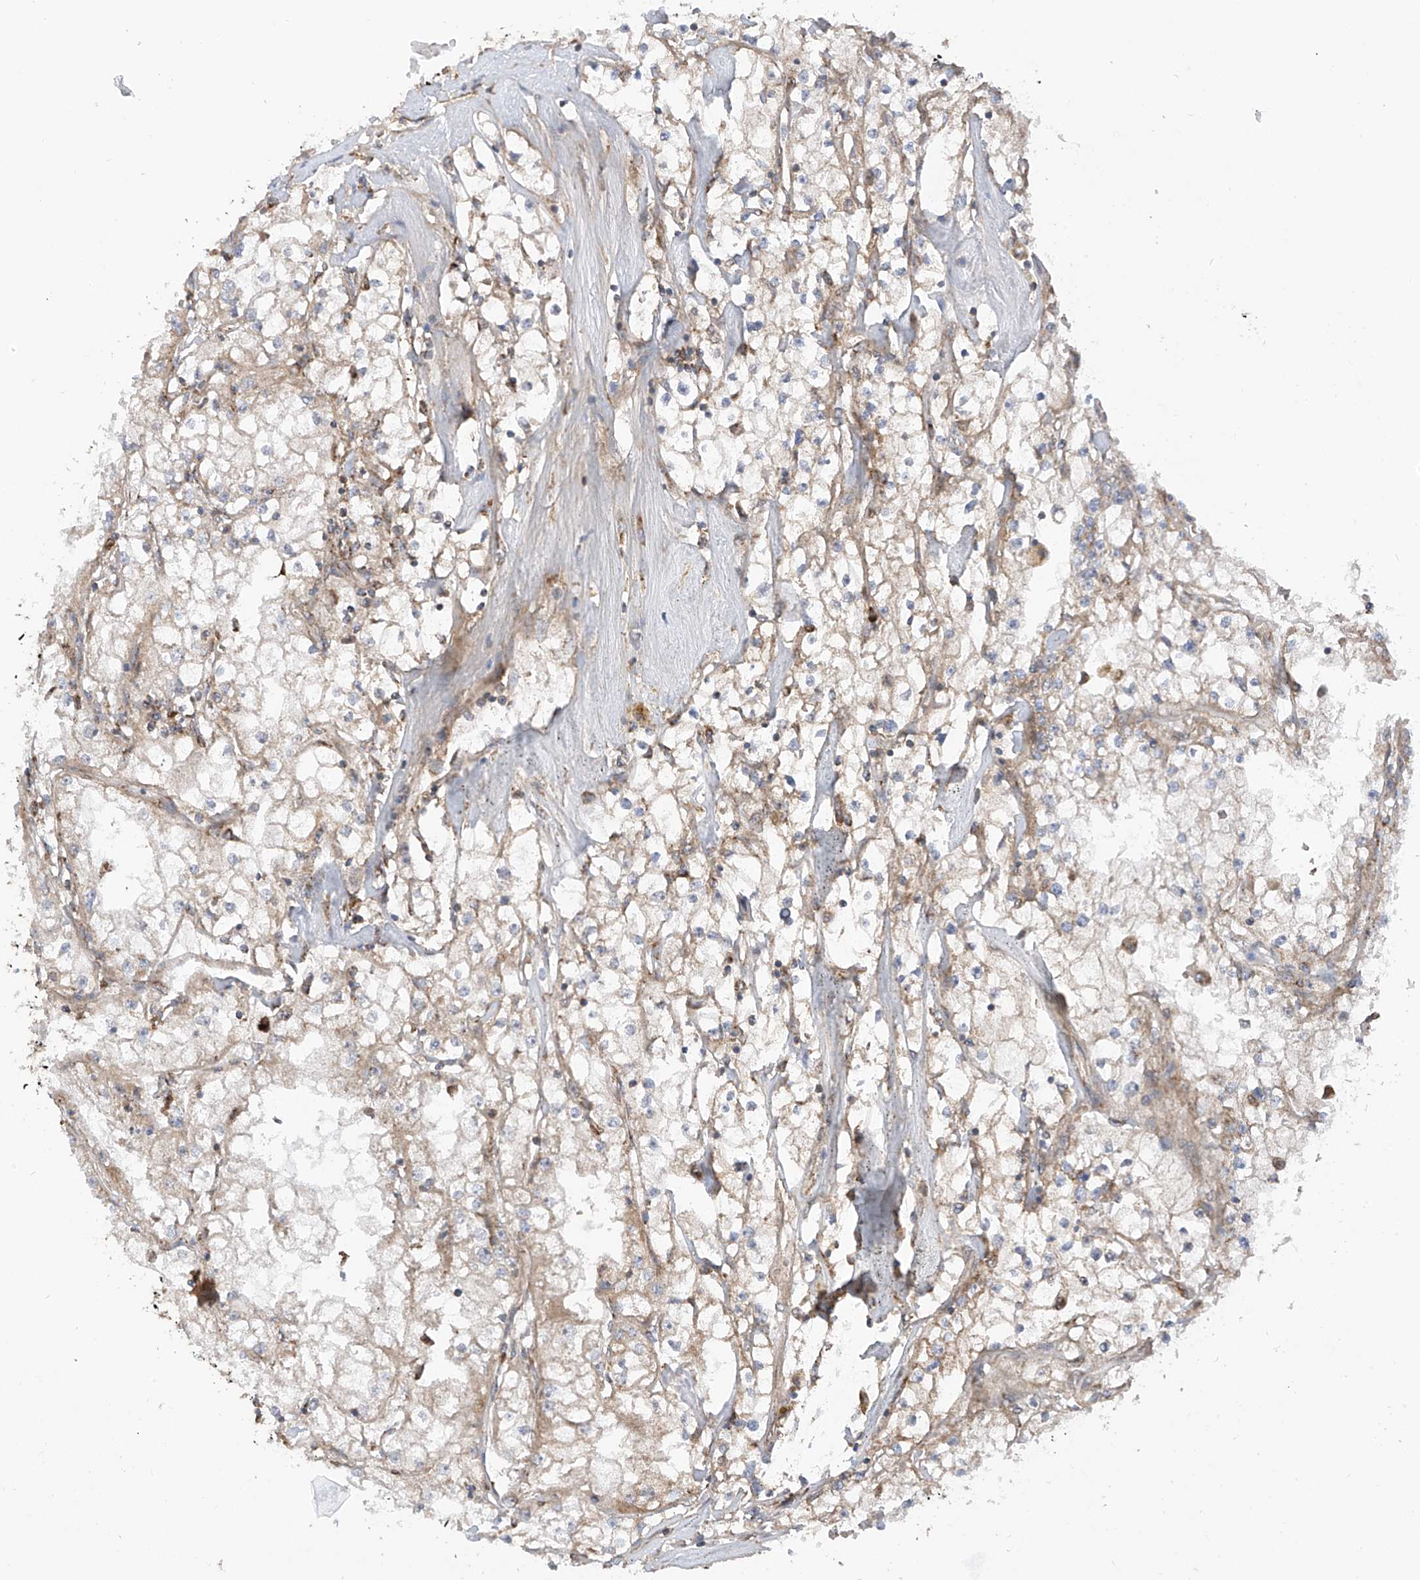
{"staining": {"intensity": "weak", "quantity": "25%-75%", "location": "cytoplasmic/membranous"}, "tissue": "renal cancer", "cell_type": "Tumor cells", "image_type": "cancer", "snomed": [{"axis": "morphology", "description": "Adenocarcinoma, NOS"}, {"axis": "topography", "description": "Kidney"}], "caption": "Protein expression analysis of human adenocarcinoma (renal) reveals weak cytoplasmic/membranous staining in about 25%-75% of tumor cells.", "gene": "REPS1", "patient": {"sex": "male", "age": 56}}